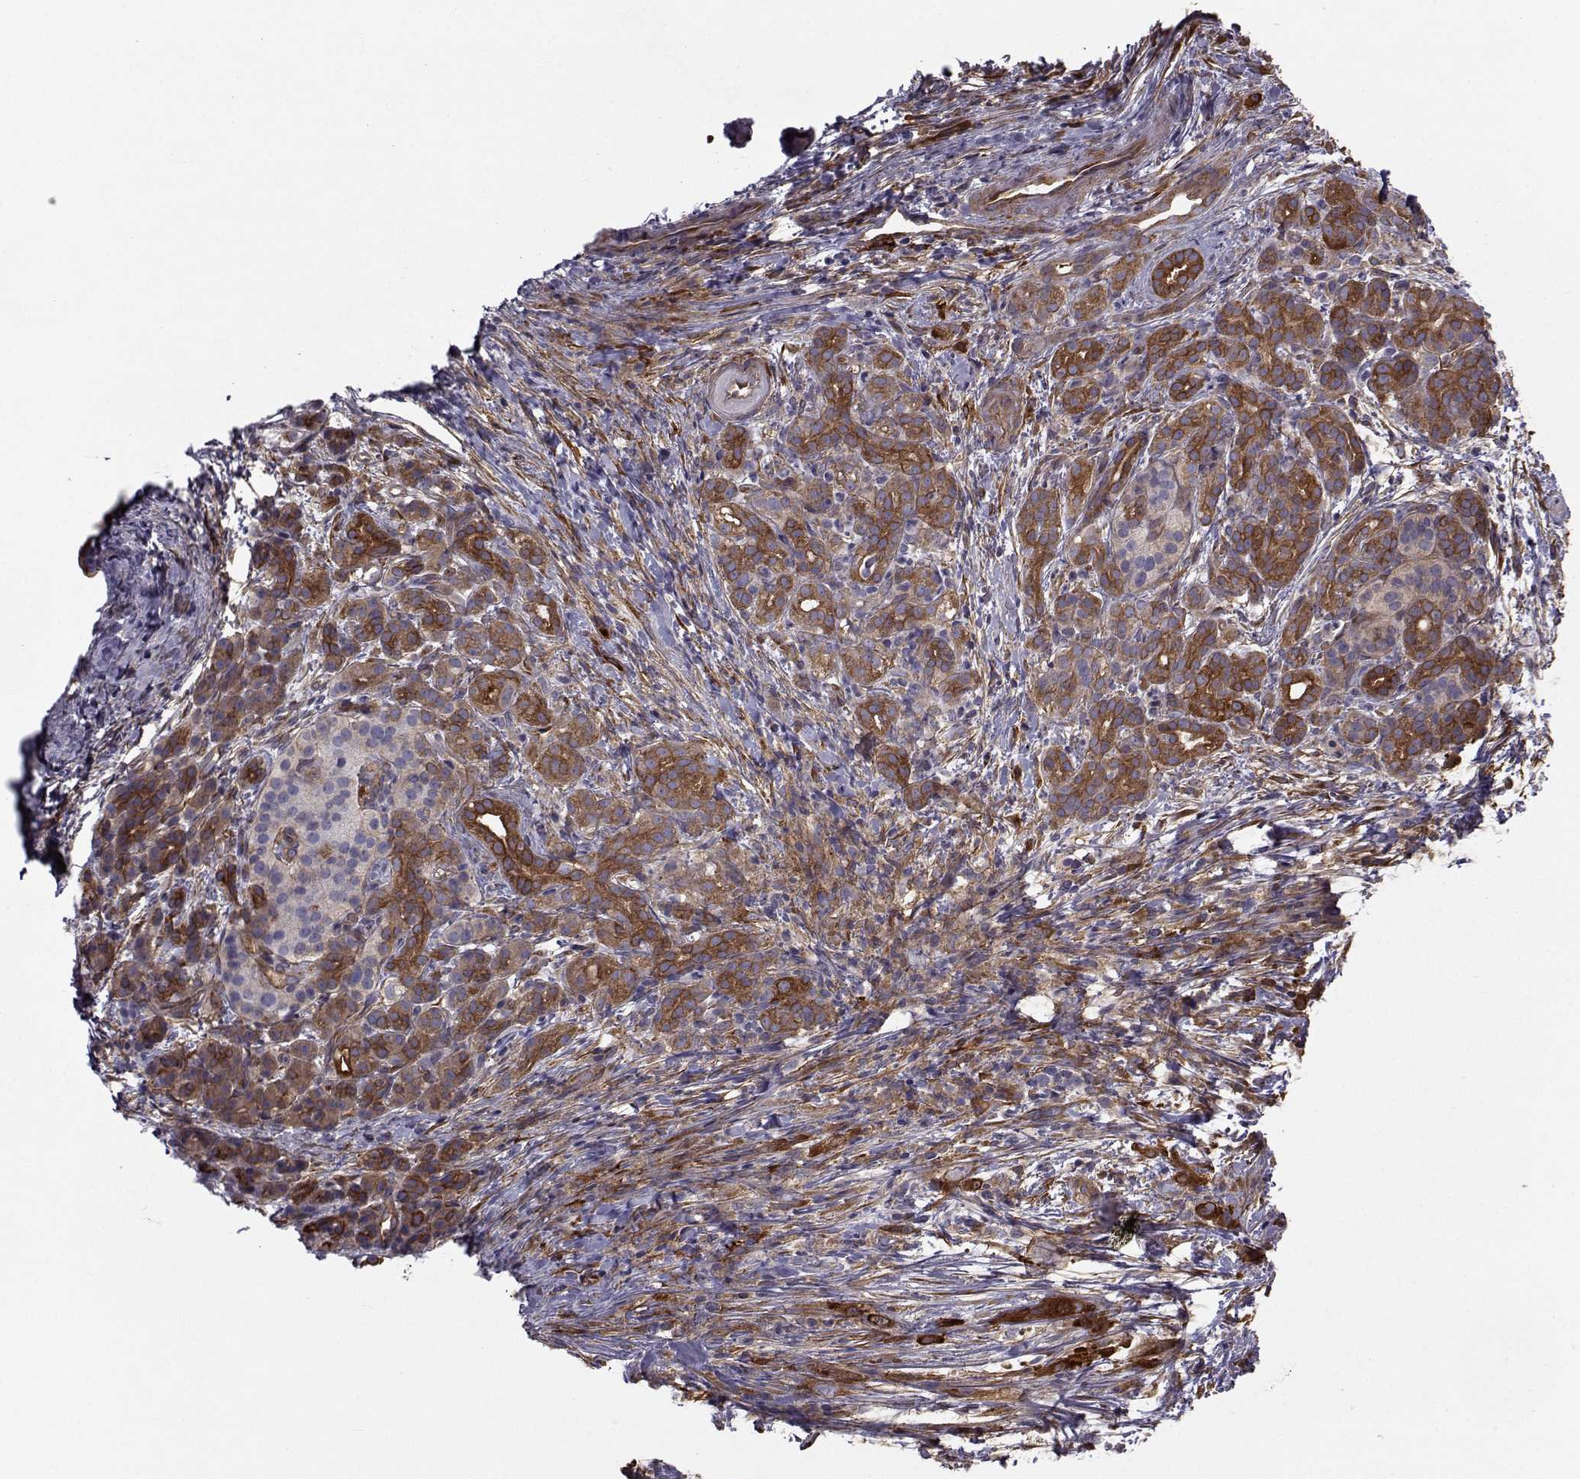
{"staining": {"intensity": "strong", "quantity": ">75%", "location": "cytoplasmic/membranous"}, "tissue": "pancreatic cancer", "cell_type": "Tumor cells", "image_type": "cancer", "snomed": [{"axis": "morphology", "description": "Adenocarcinoma, NOS"}, {"axis": "topography", "description": "Pancreas"}], "caption": "Immunohistochemical staining of pancreatic cancer (adenocarcinoma) exhibits high levels of strong cytoplasmic/membranous protein staining in about >75% of tumor cells. Using DAB (3,3'-diaminobenzidine) (brown) and hematoxylin (blue) stains, captured at high magnification using brightfield microscopy.", "gene": "TRIP10", "patient": {"sex": "male", "age": 44}}